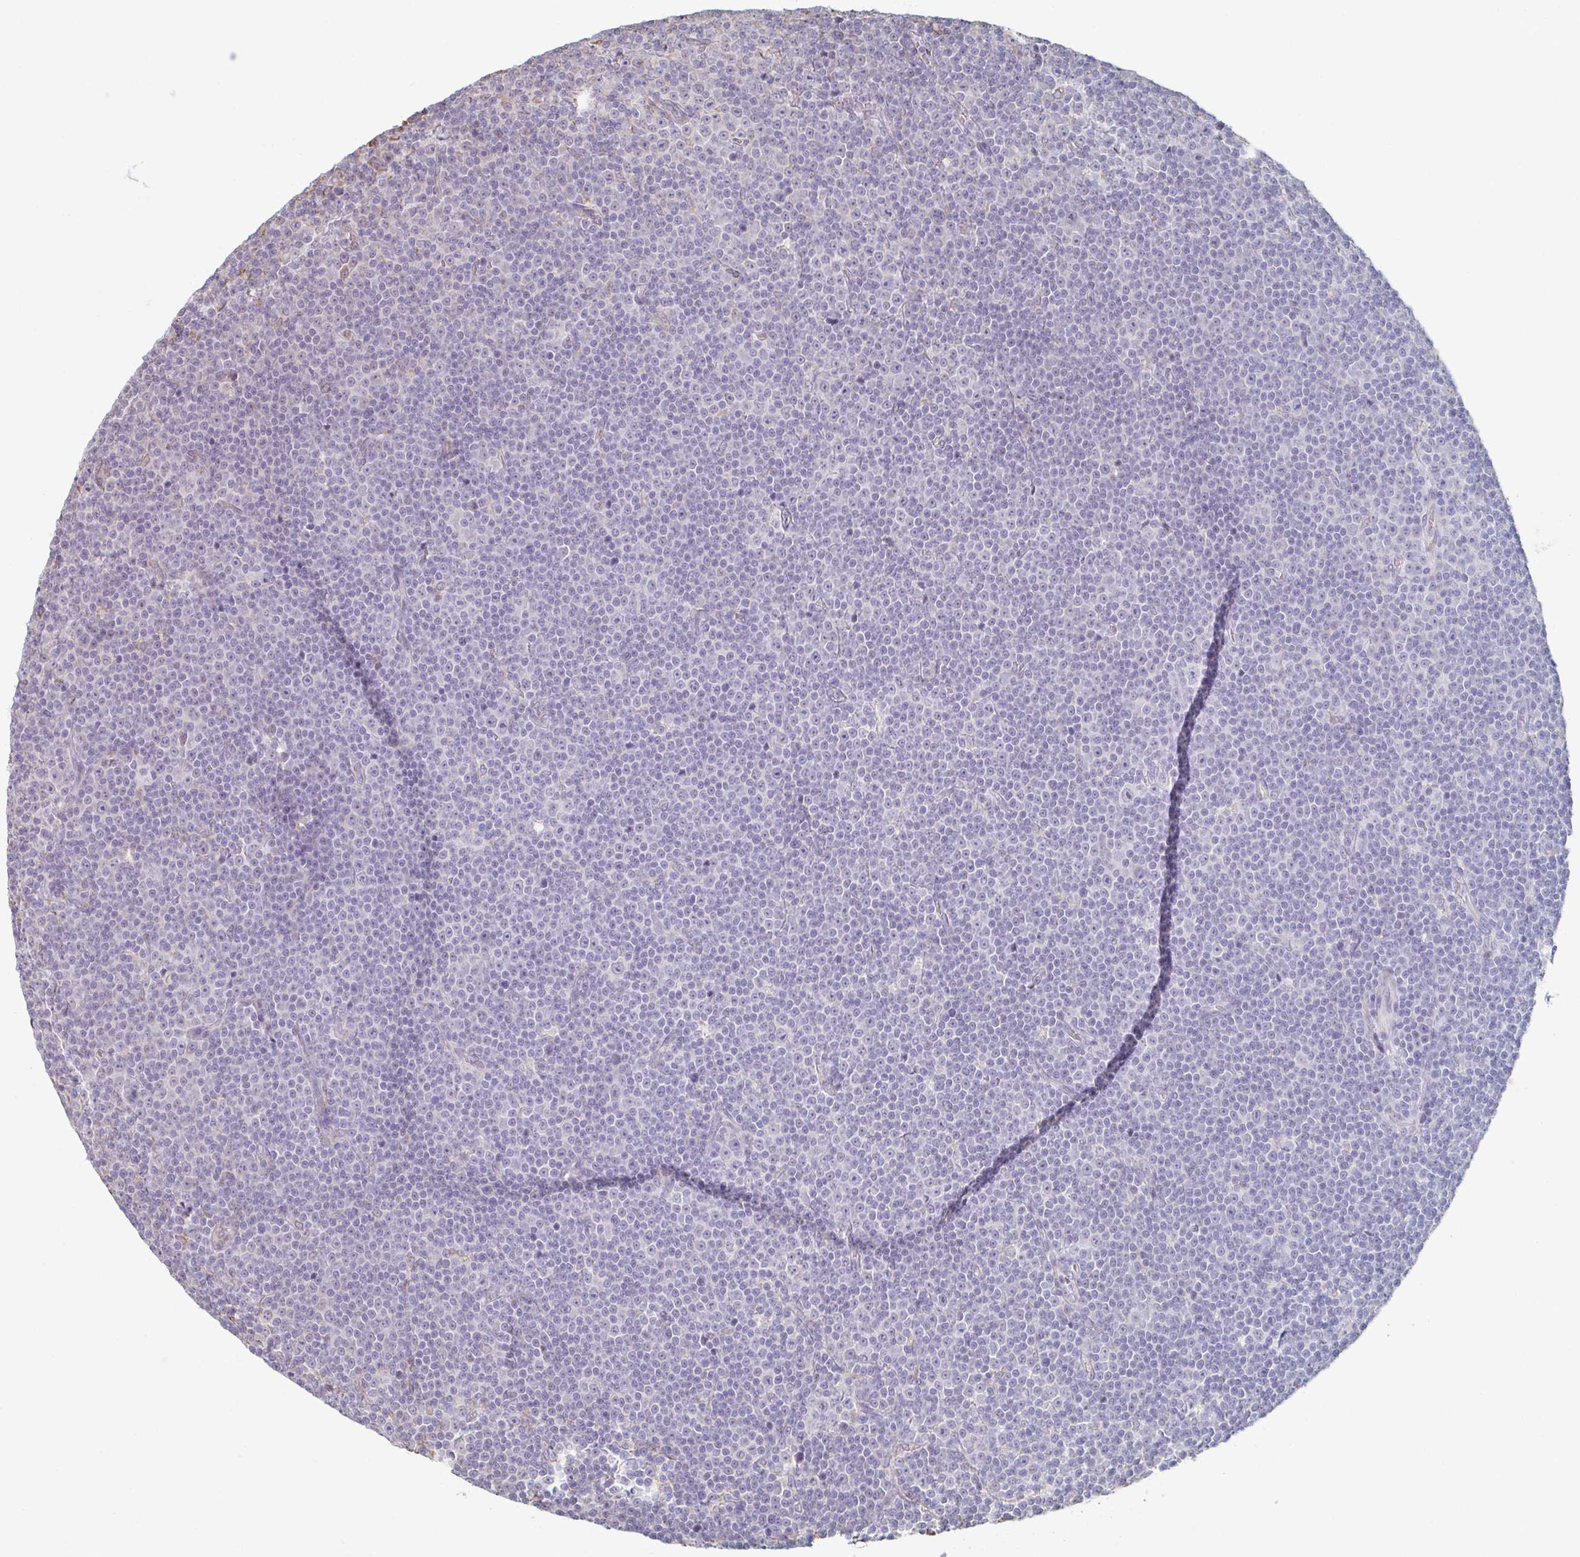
{"staining": {"intensity": "negative", "quantity": "none", "location": "none"}, "tissue": "lymphoma", "cell_type": "Tumor cells", "image_type": "cancer", "snomed": [{"axis": "morphology", "description": "Malignant lymphoma, non-Hodgkin's type, Low grade"}, {"axis": "topography", "description": "Lymph node"}], "caption": "Malignant lymphoma, non-Hodgkin's type (low-grade) was stained to show a protein in brown. There is no significant expression in tumor cells.", "gene": "RAB5IF", "patient": {"sex": "female", "age": 67}}